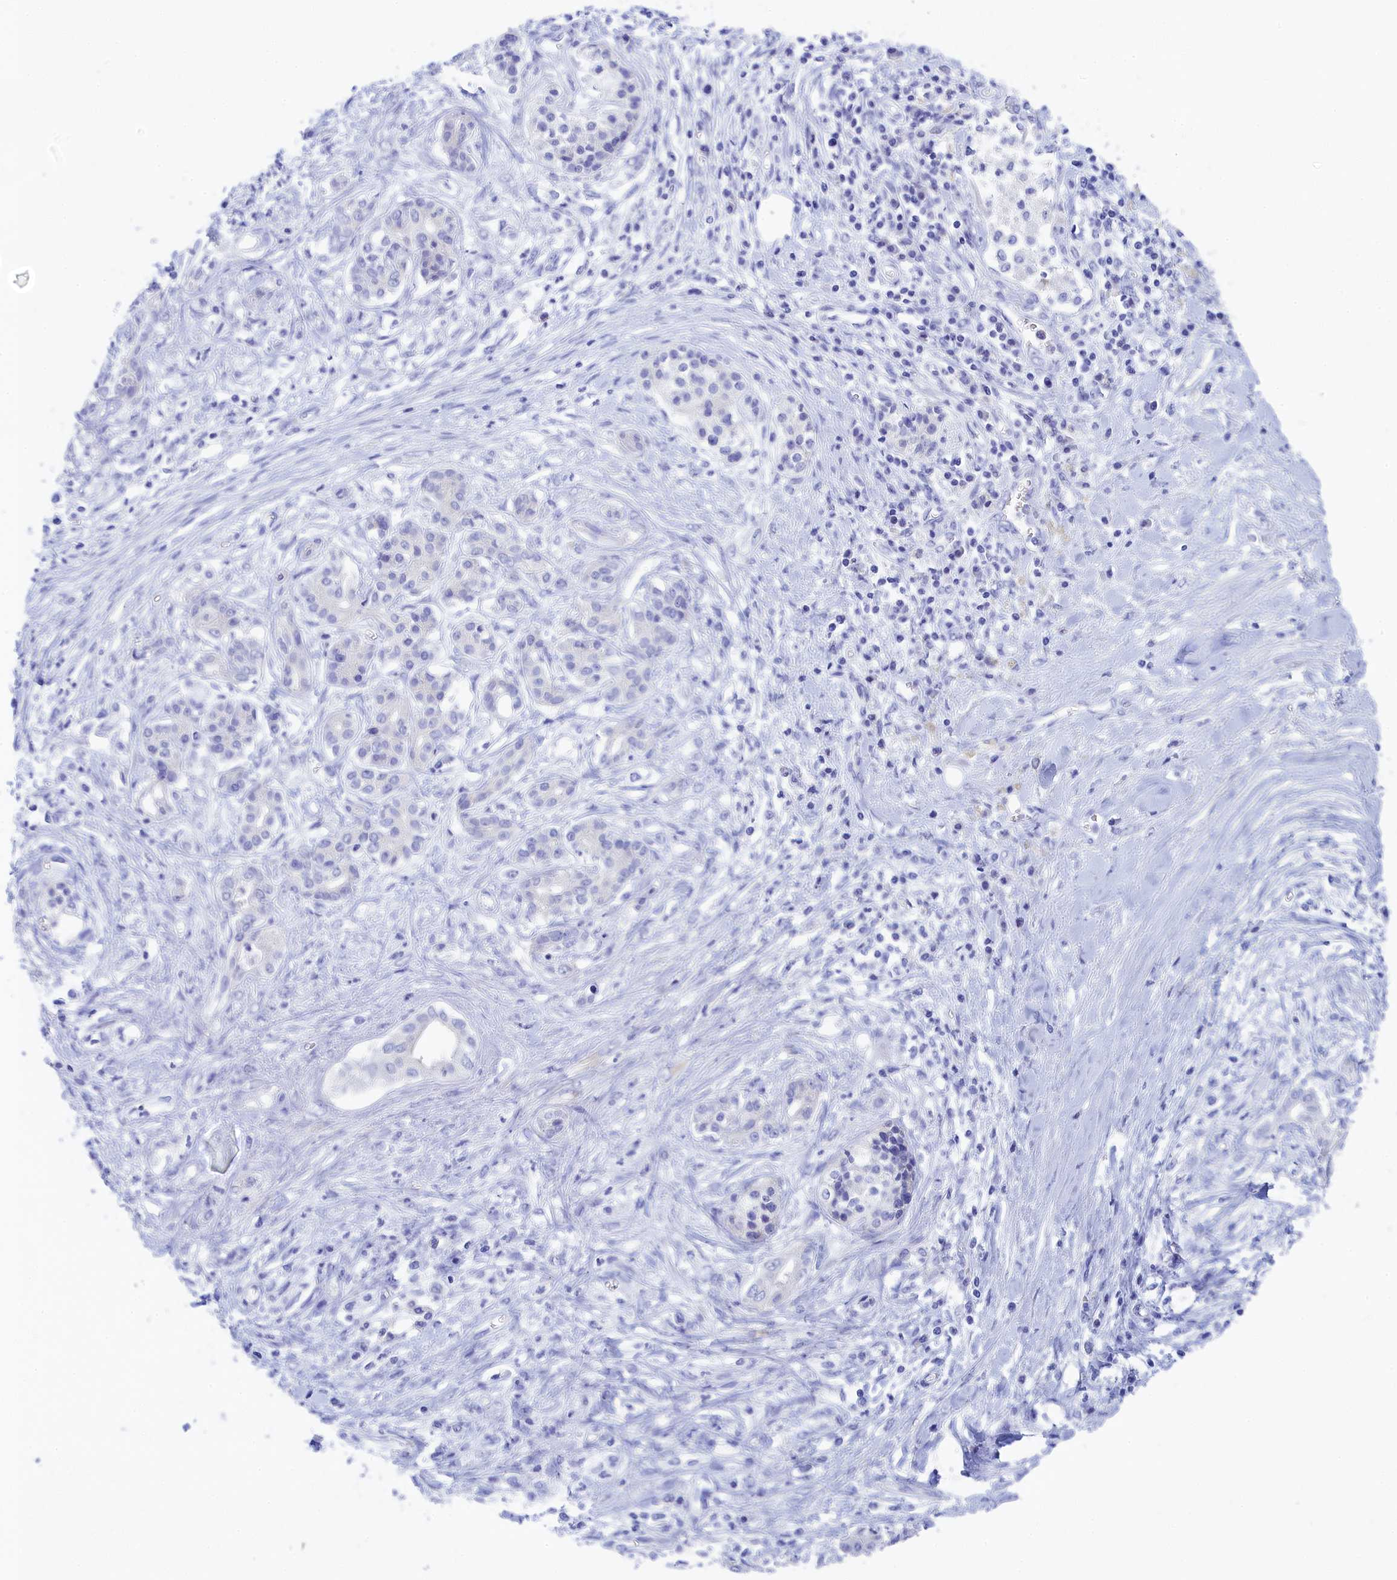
{"staining": {"intensity": "negative", "quantity": "none", "location": "none"}, "tissue": "pancreatic cancer", "cell_type": "Tumor cells", "image_type": "cancer", "snomed": [{"axis": "morphology", "description": "Adenocarcinoma, NOS"}, {"axis": "topography", "description": "Pancreas"}], "caption": "Tumor cells are negative for brown protein staining in adenocarcinoma (pancreatic).", "gene": "TRIM10", "patient": {"sex": "female", "age": 56}}